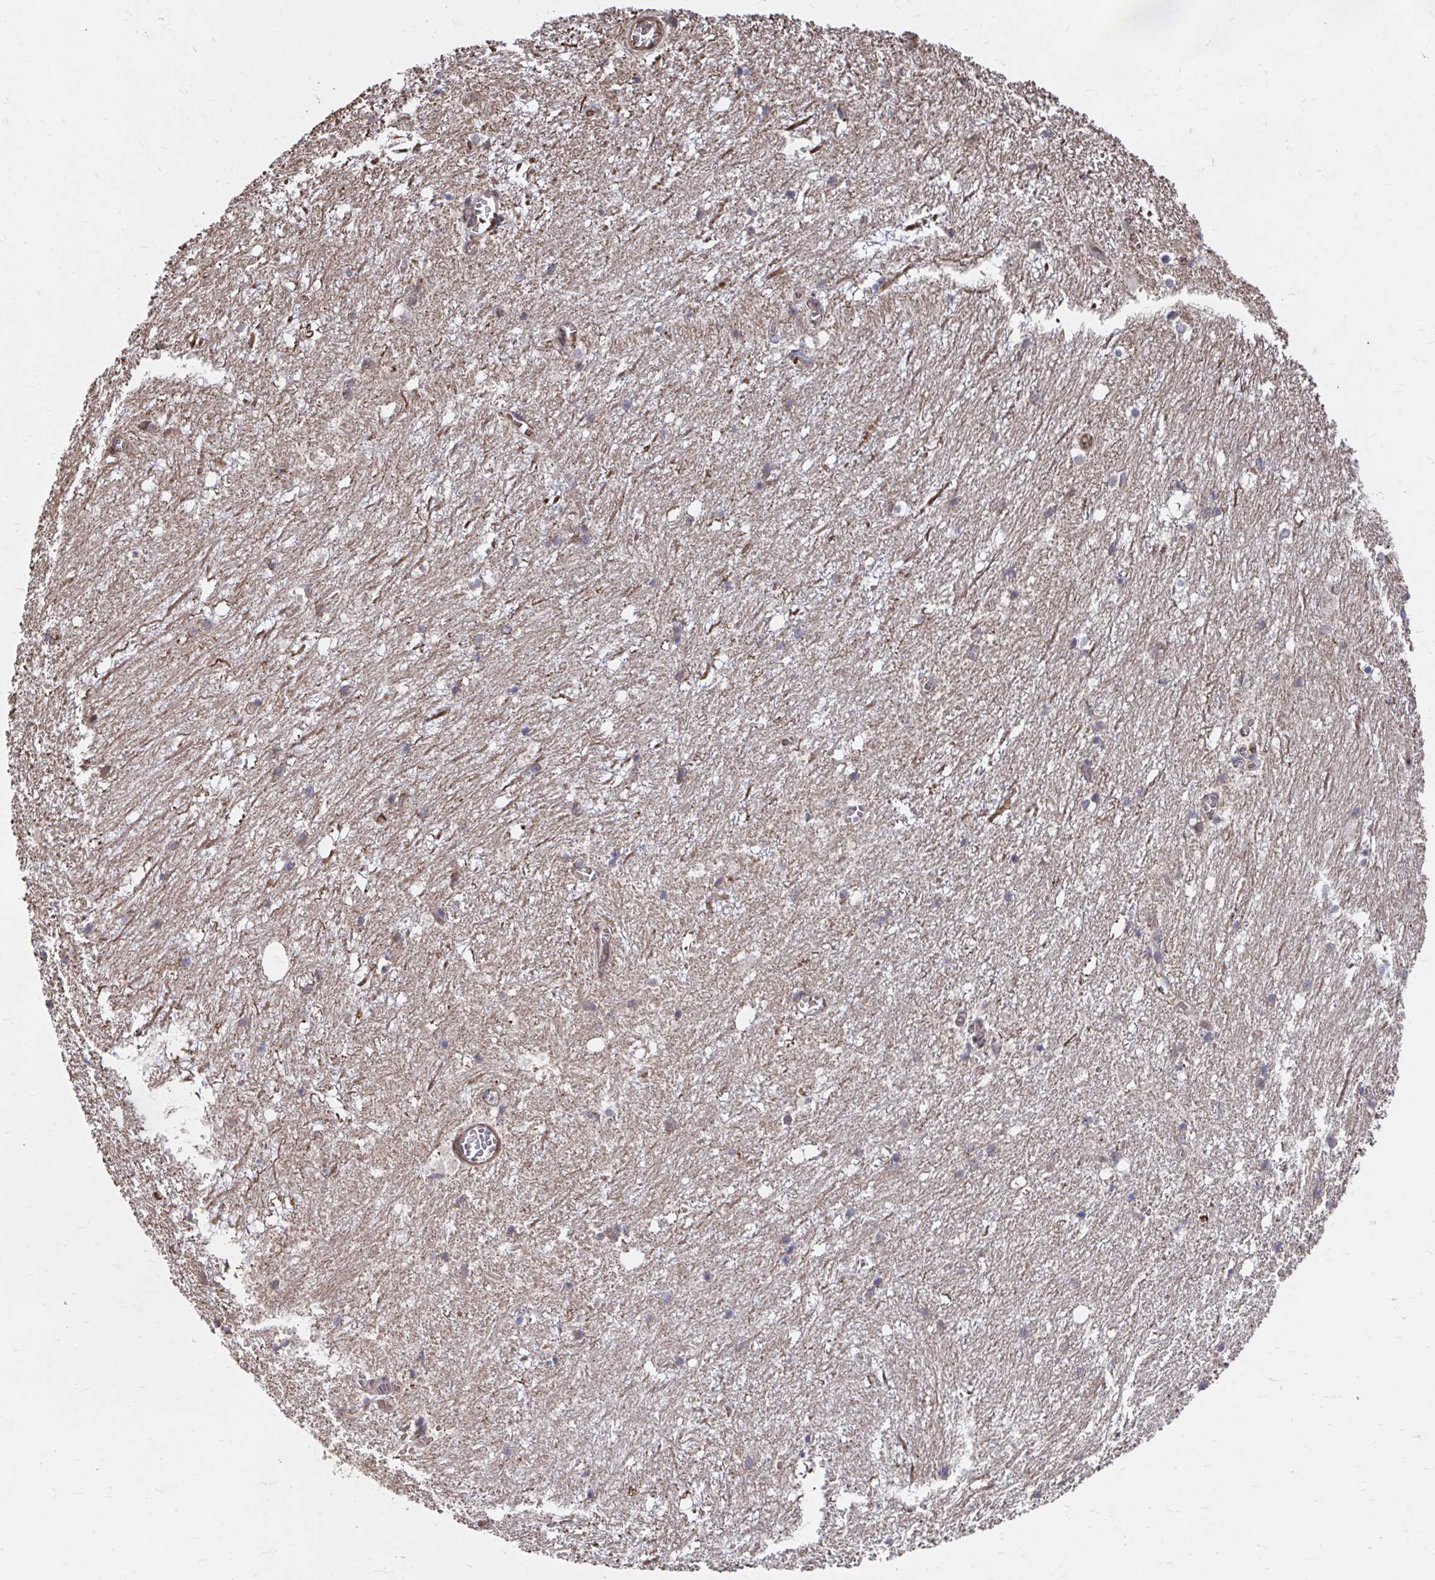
{"staining": {"intensity": "negative", "quantity": "none", "location": "none"}, "tissue": "hippocampus", "cell_type": "Glial cells", "image_type": "normal", "snomed": [{"axis": "morphology", "description": "Normal tissue, NOS"}, {"axis": "topography", "description": "Hippocampus"}], "caption": "IHC micrograph of unremarkable hippocampus: human hippocampus stained with DAB reveals no significant protein expression in glial cells. Nuclei are stained in blue.", "gene": "FAM89A", "patient": {"sex": "female", "age": 52}}